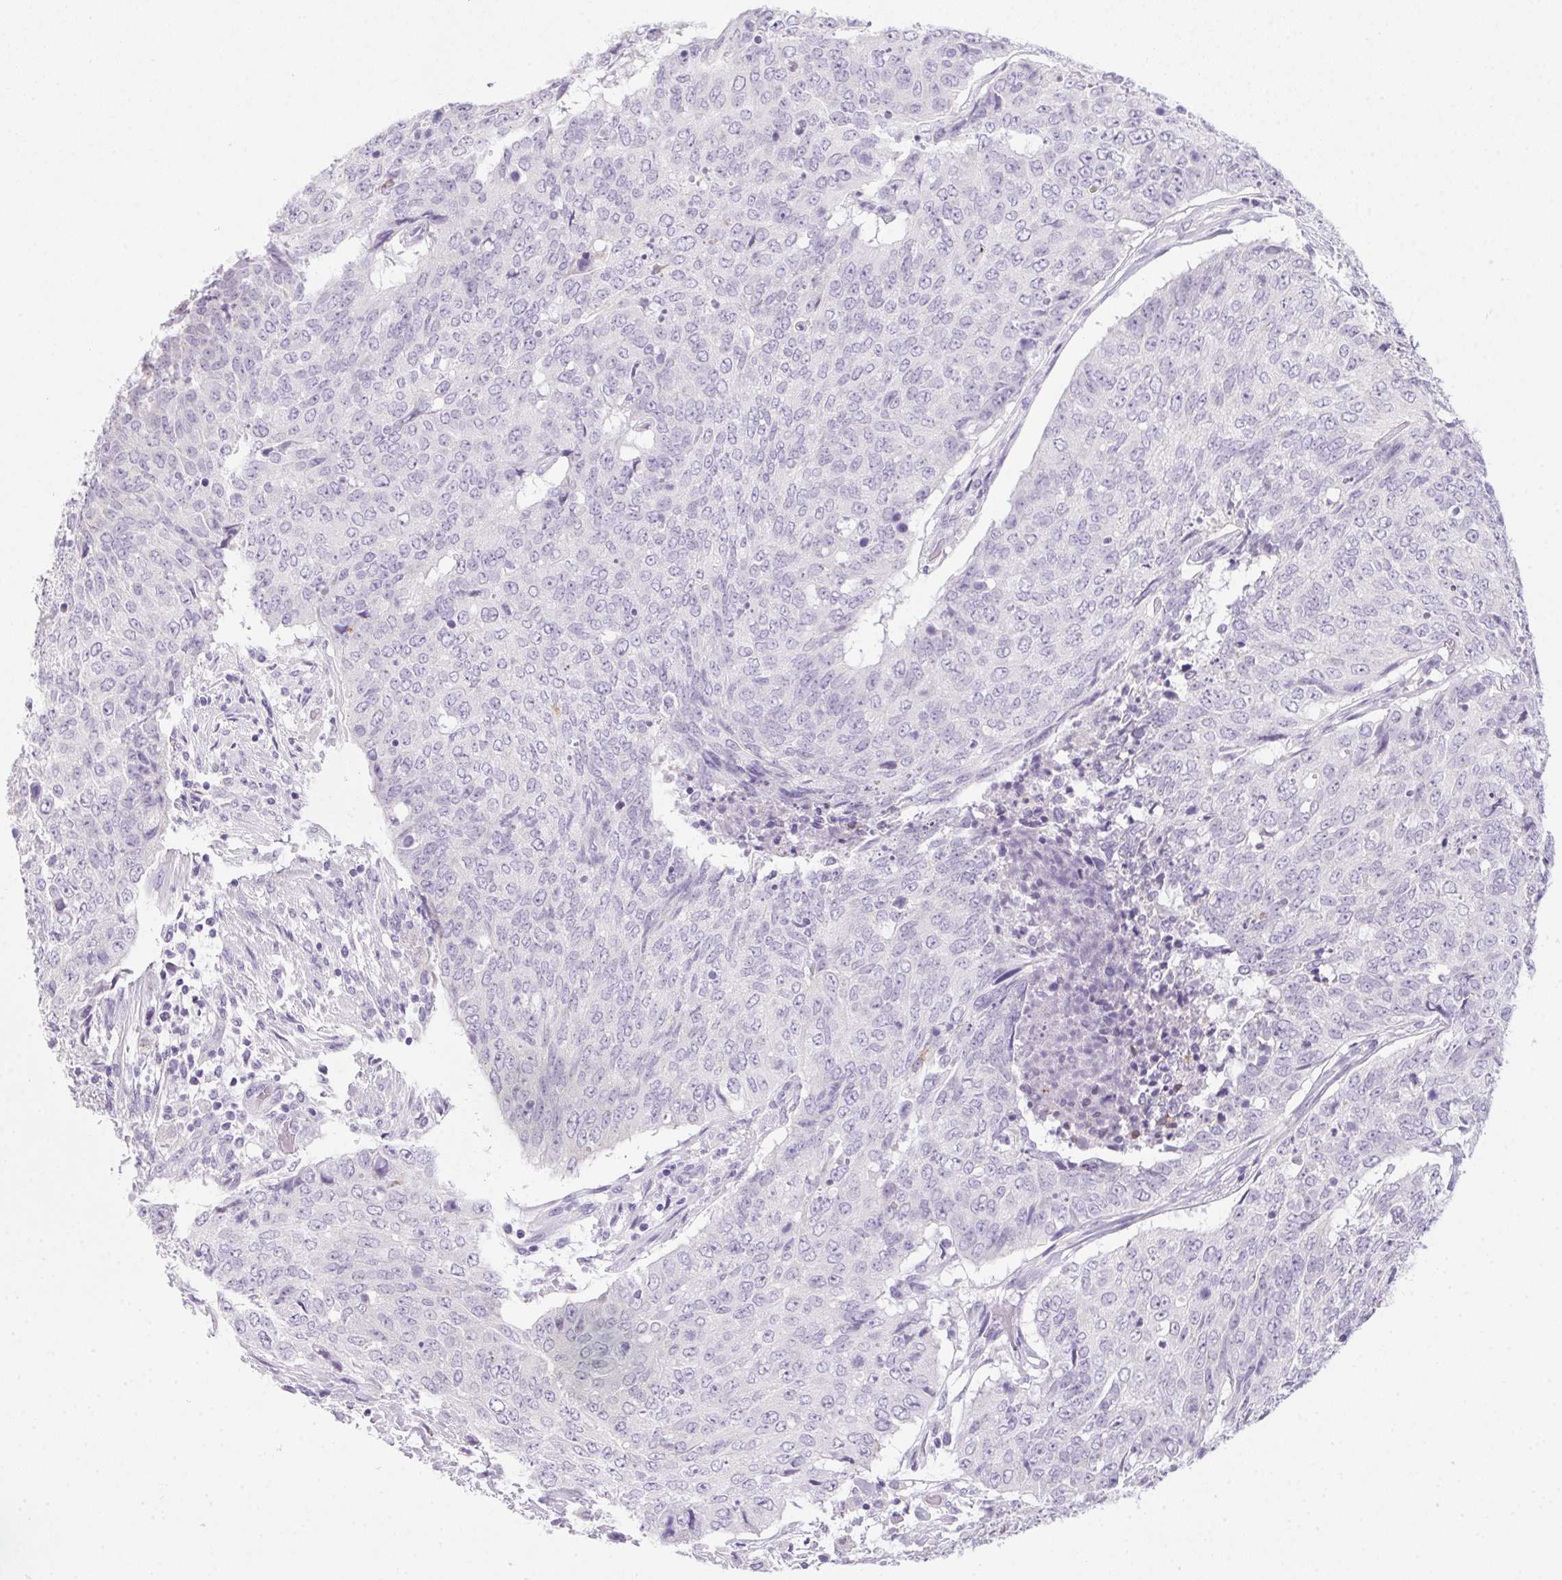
{"staining": {"intensity": "negative", "quantity": "none", "location": "none"}, "tissue": "lung cancer", "cell_type": "Tumor cells", "image_type": "cancer", "snomed": [{"axis": "morphology", "description": "Normal tissue, NOS"}, {"axis": "morphology", "description": "Squamous cell carcinoma, NOS"}, {"axis": "topography", "description": "Bronchus"}, {"axis": "topography", "description": "Lung"}], "caption": "Immunohistochemistry (IHC) image of squamous cell carcinoma (lung) stained for a protein (brown), which demonstrates no positivity in tumor cells.", "gene": "POPDC2", "patient": {"sex": "male", "age": 64}}